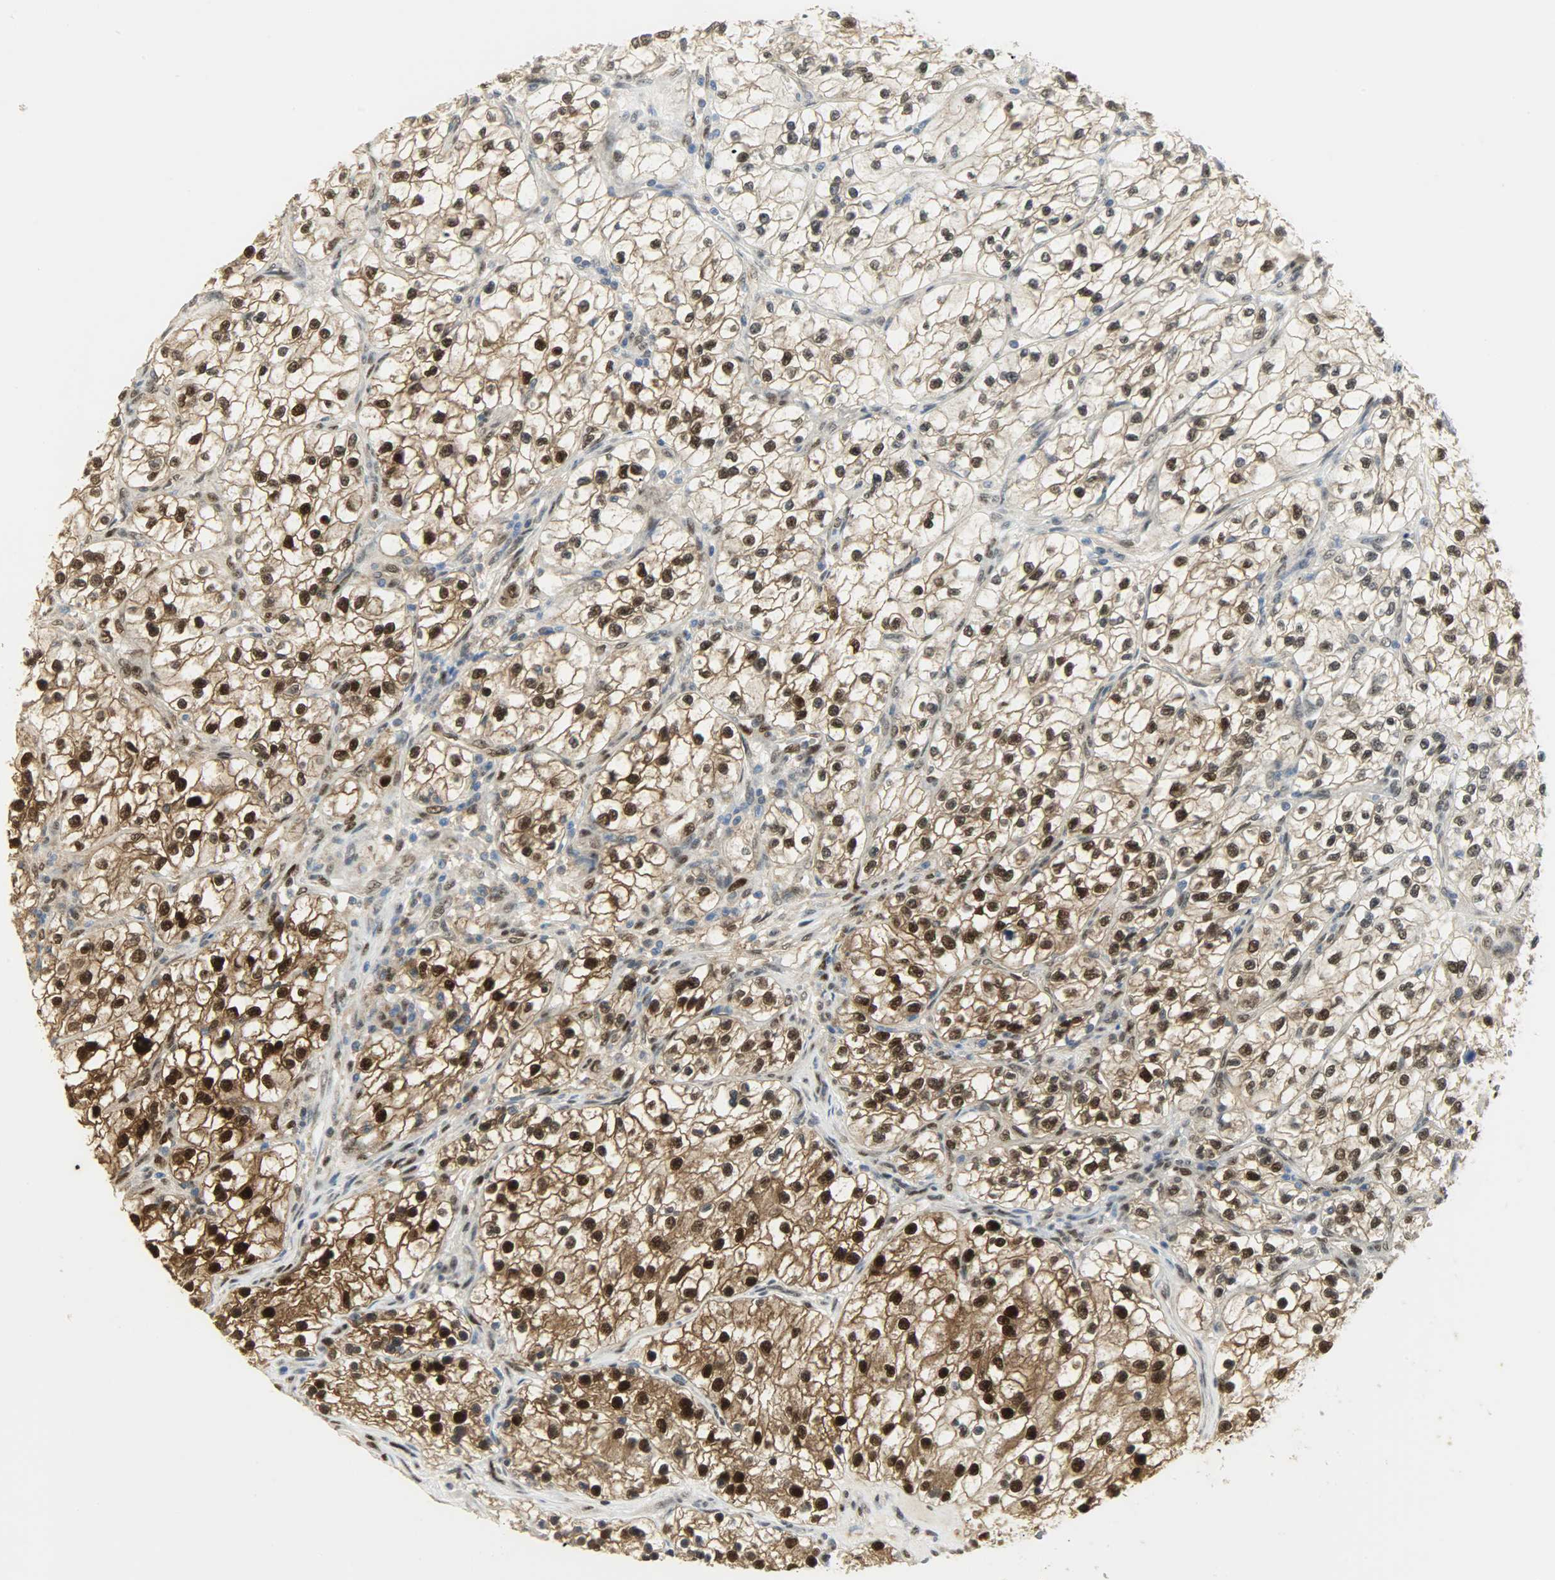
{"staining": {"intensity": "strong", "quantity": "25%-75%", "location": "nuclear"}, "tissue": "renal cancer", "cell_type": "Tumor cells", "image_type": "cancer", "snomed": [{"axis": "morphology", "description": "Adenocarcinoma, NOS"}, {"axis": "topography", "description": "Kidney"}], "caption": "Renal adenocarcinoma stained for a protein displays strong nuclear positivity in tumor cells.", "gene": "NPEPL1", "patient": {"sex": "female", "age": 57}}